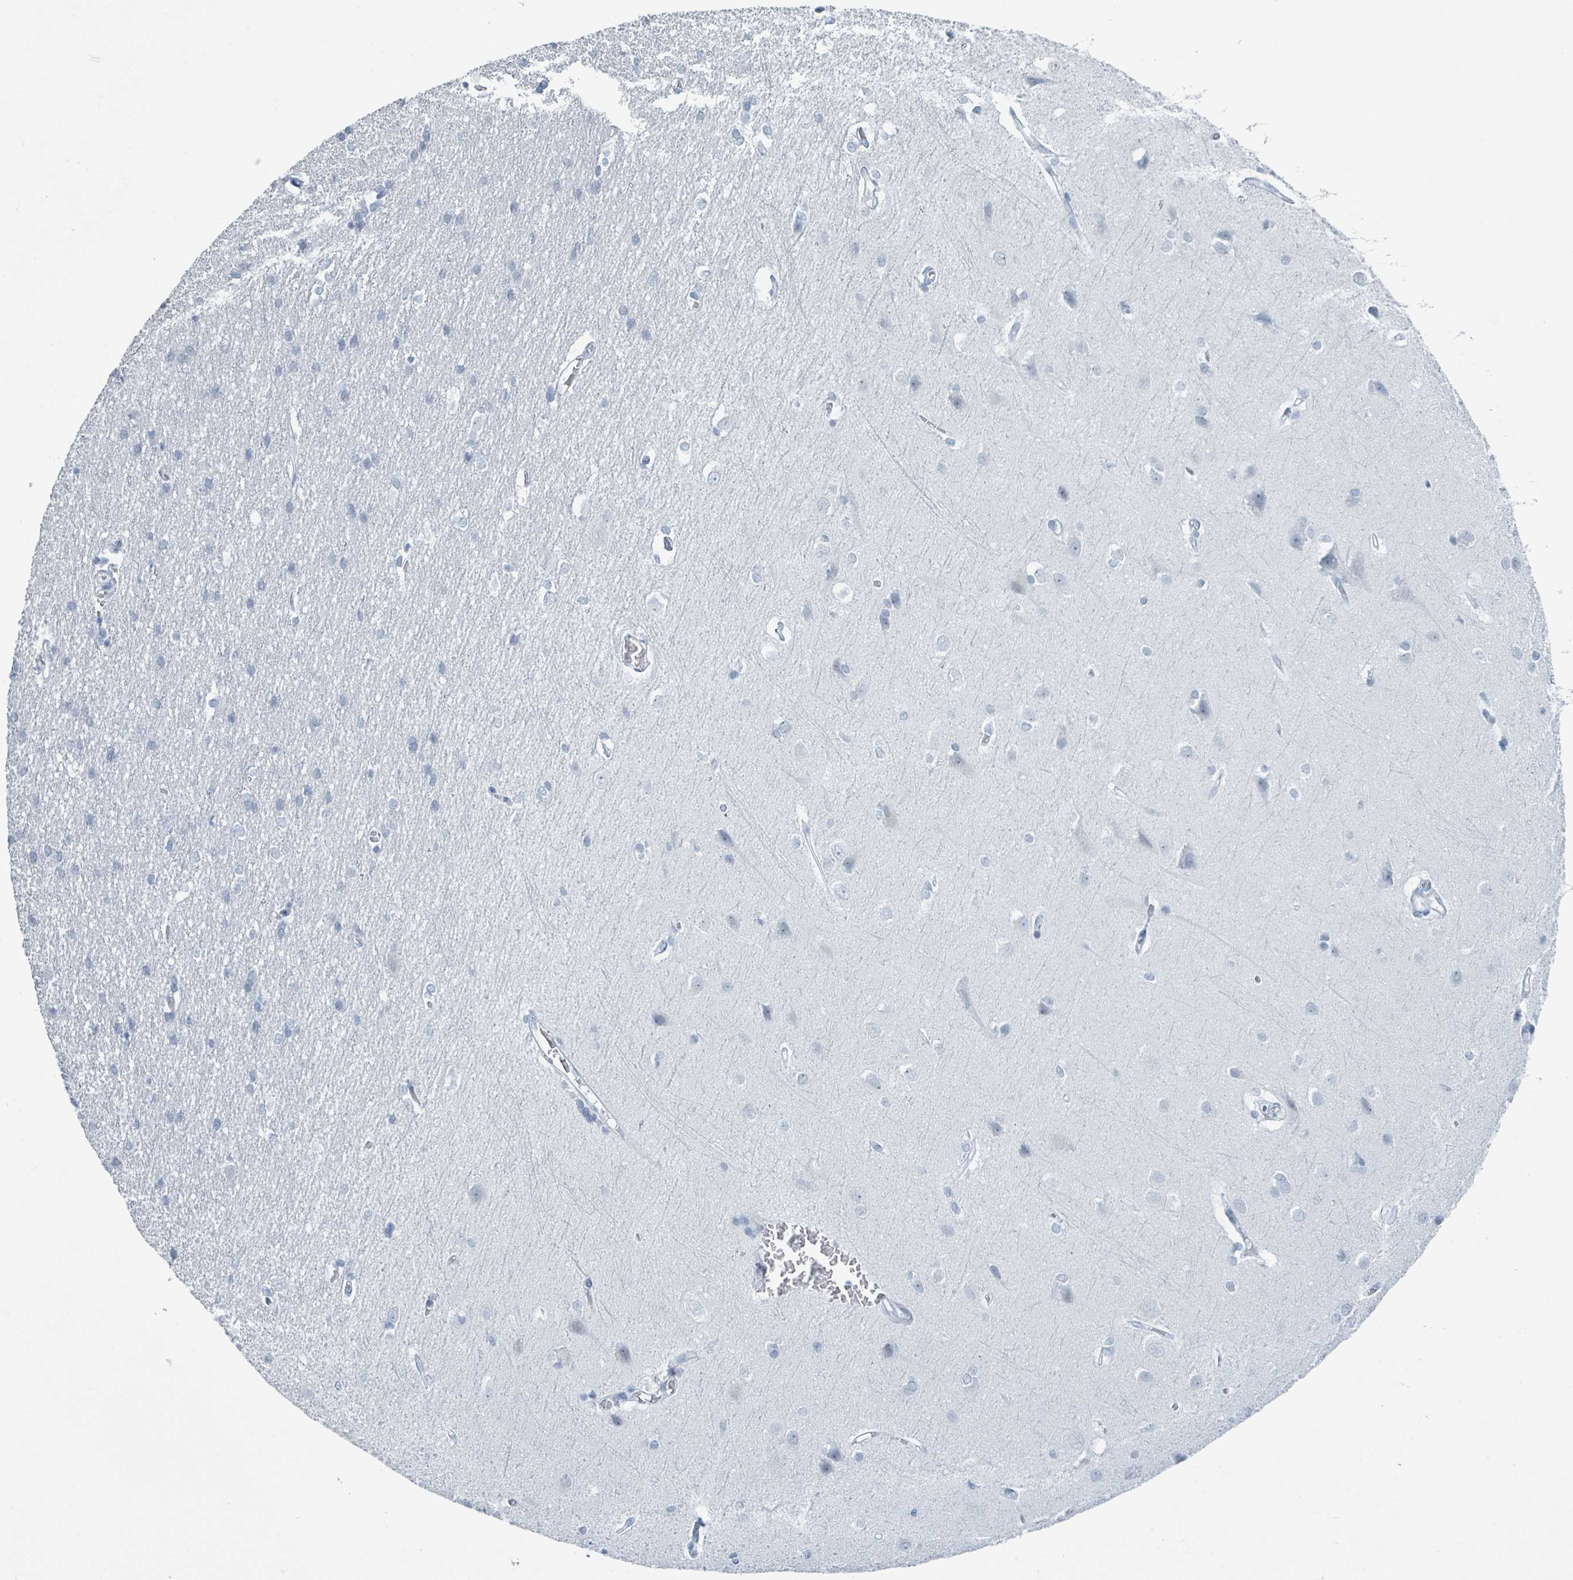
{"staining": {"intensity": "negative", "quantity": "none", "location": "none"}, "tissue": "cerebral cortex", "cell_type": "Endothelial cells", "image_type": "normal", "snomed": [{"axis": "morphology", "description": "Normal tissue, NOS"}, {"axis": "topography", "description": "Cerebral cortex"}], "caption": "Unremarkable cerebral cortex was stained to show a protein in brown. There is no significant expression in endothelial cells. (DAB (3,3'-diaminobenzidine) immunohistochemistry, high magnification).", "gene": "GPR15LG", "patient": {"sex": "male", "age": 37}}